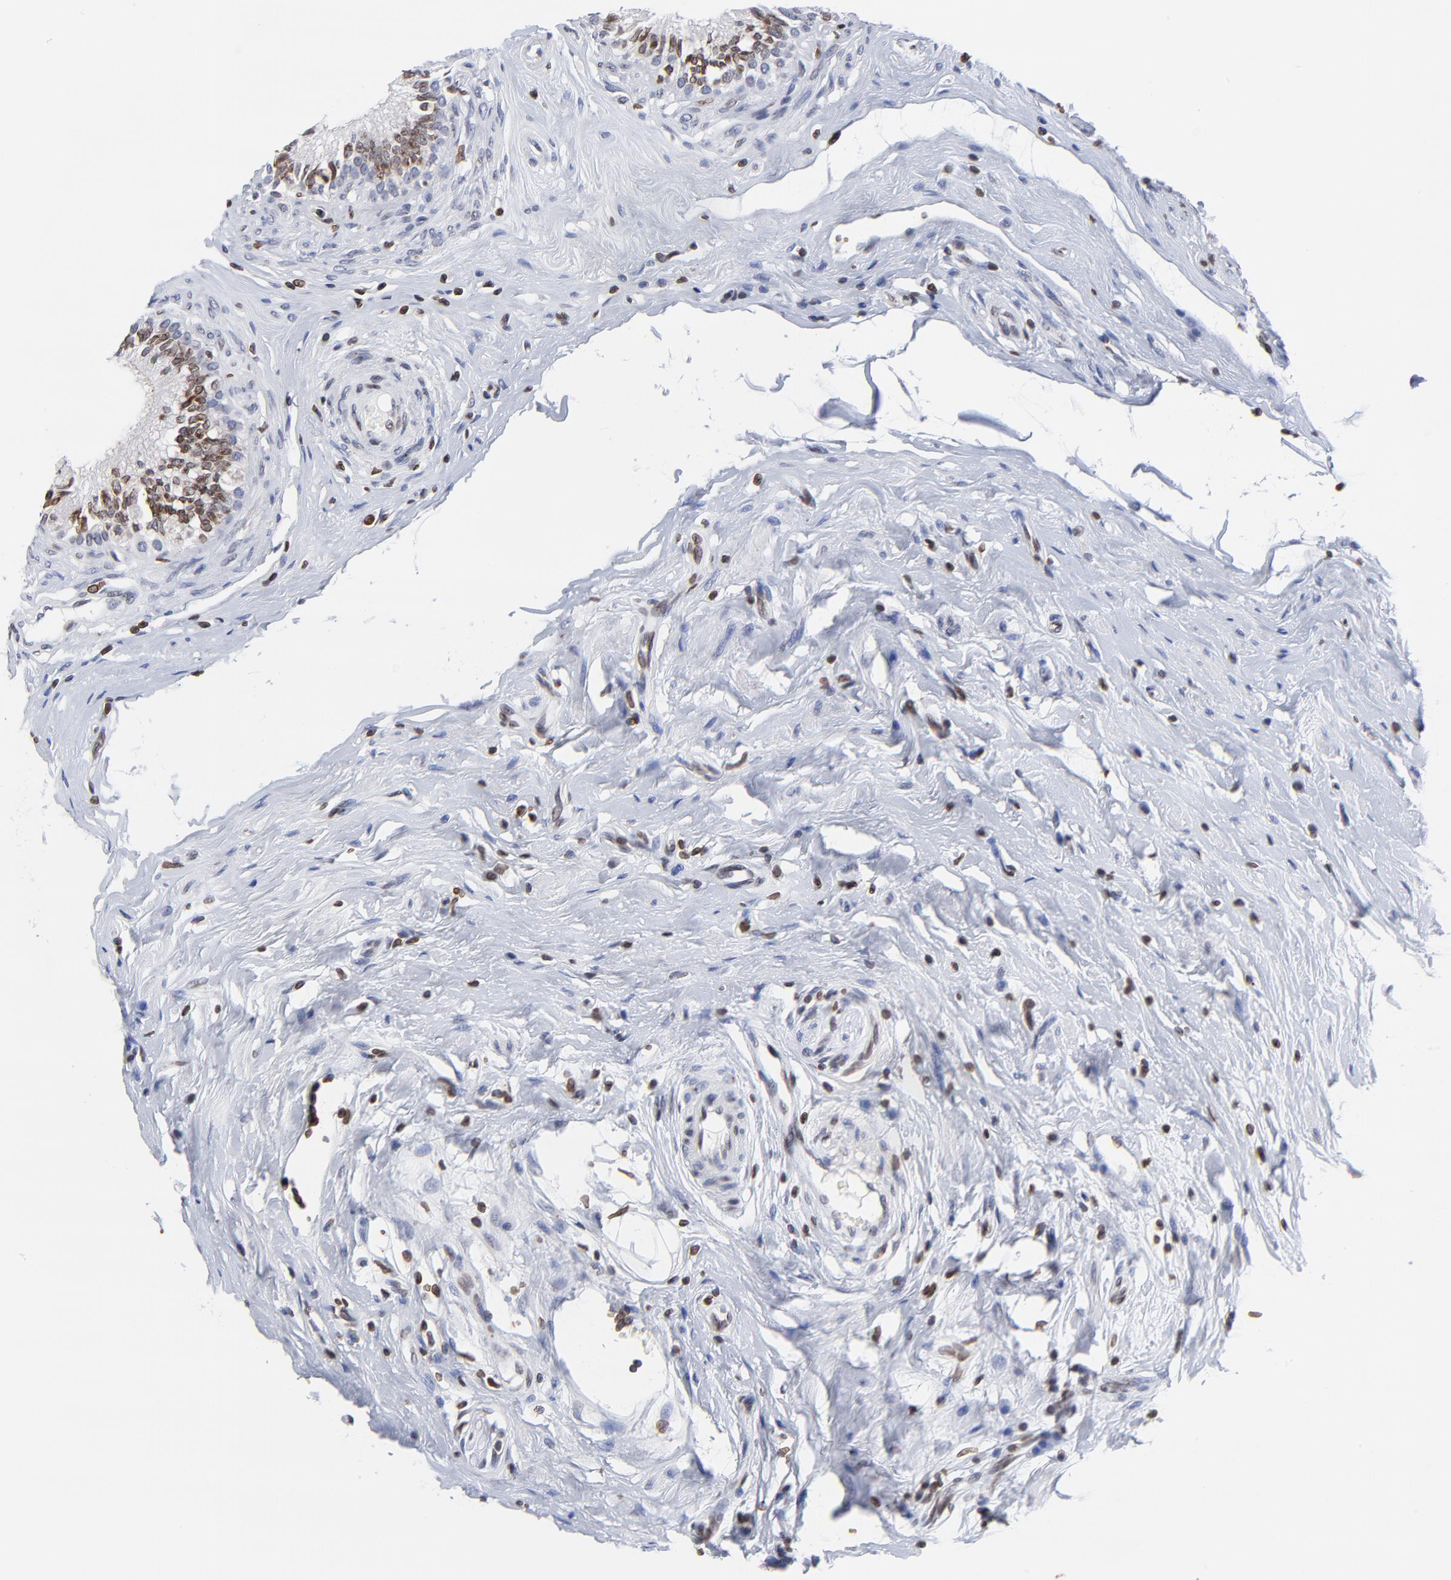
{"staining": {"intensity": "moderate", "quantity": ">75%", "location": "cytoplasmic/membranous,nuclear"}, "tissue": "epididymis", "cell_type": "Glandular cells", "image_type": "normal", "snomed": [{"axis": "morphology", "description": "Normal tissue, NOS"}, {"axis": "morphology", "description": "Inflammation, NOS"}, {"axis": "topography", "description": "Epididymis"}], "caption": "Immunohistochemistry (IHC) staining of unremarkable epididymis, which reveals medium levels of moderate cytoplasmic/membranous,nuclear positivity in approximately >75% of glandular cells indicating moderate cytoplasmic/membranous,nuclear protein staining. The staining was performed using DAB (3,3'-diaminobenzidine) (brown) for protein detection and nuclei were counterstained in hematoxylin (blue).", "gene": "THAP7", "patient": {"sex": "male", "age": 84}}